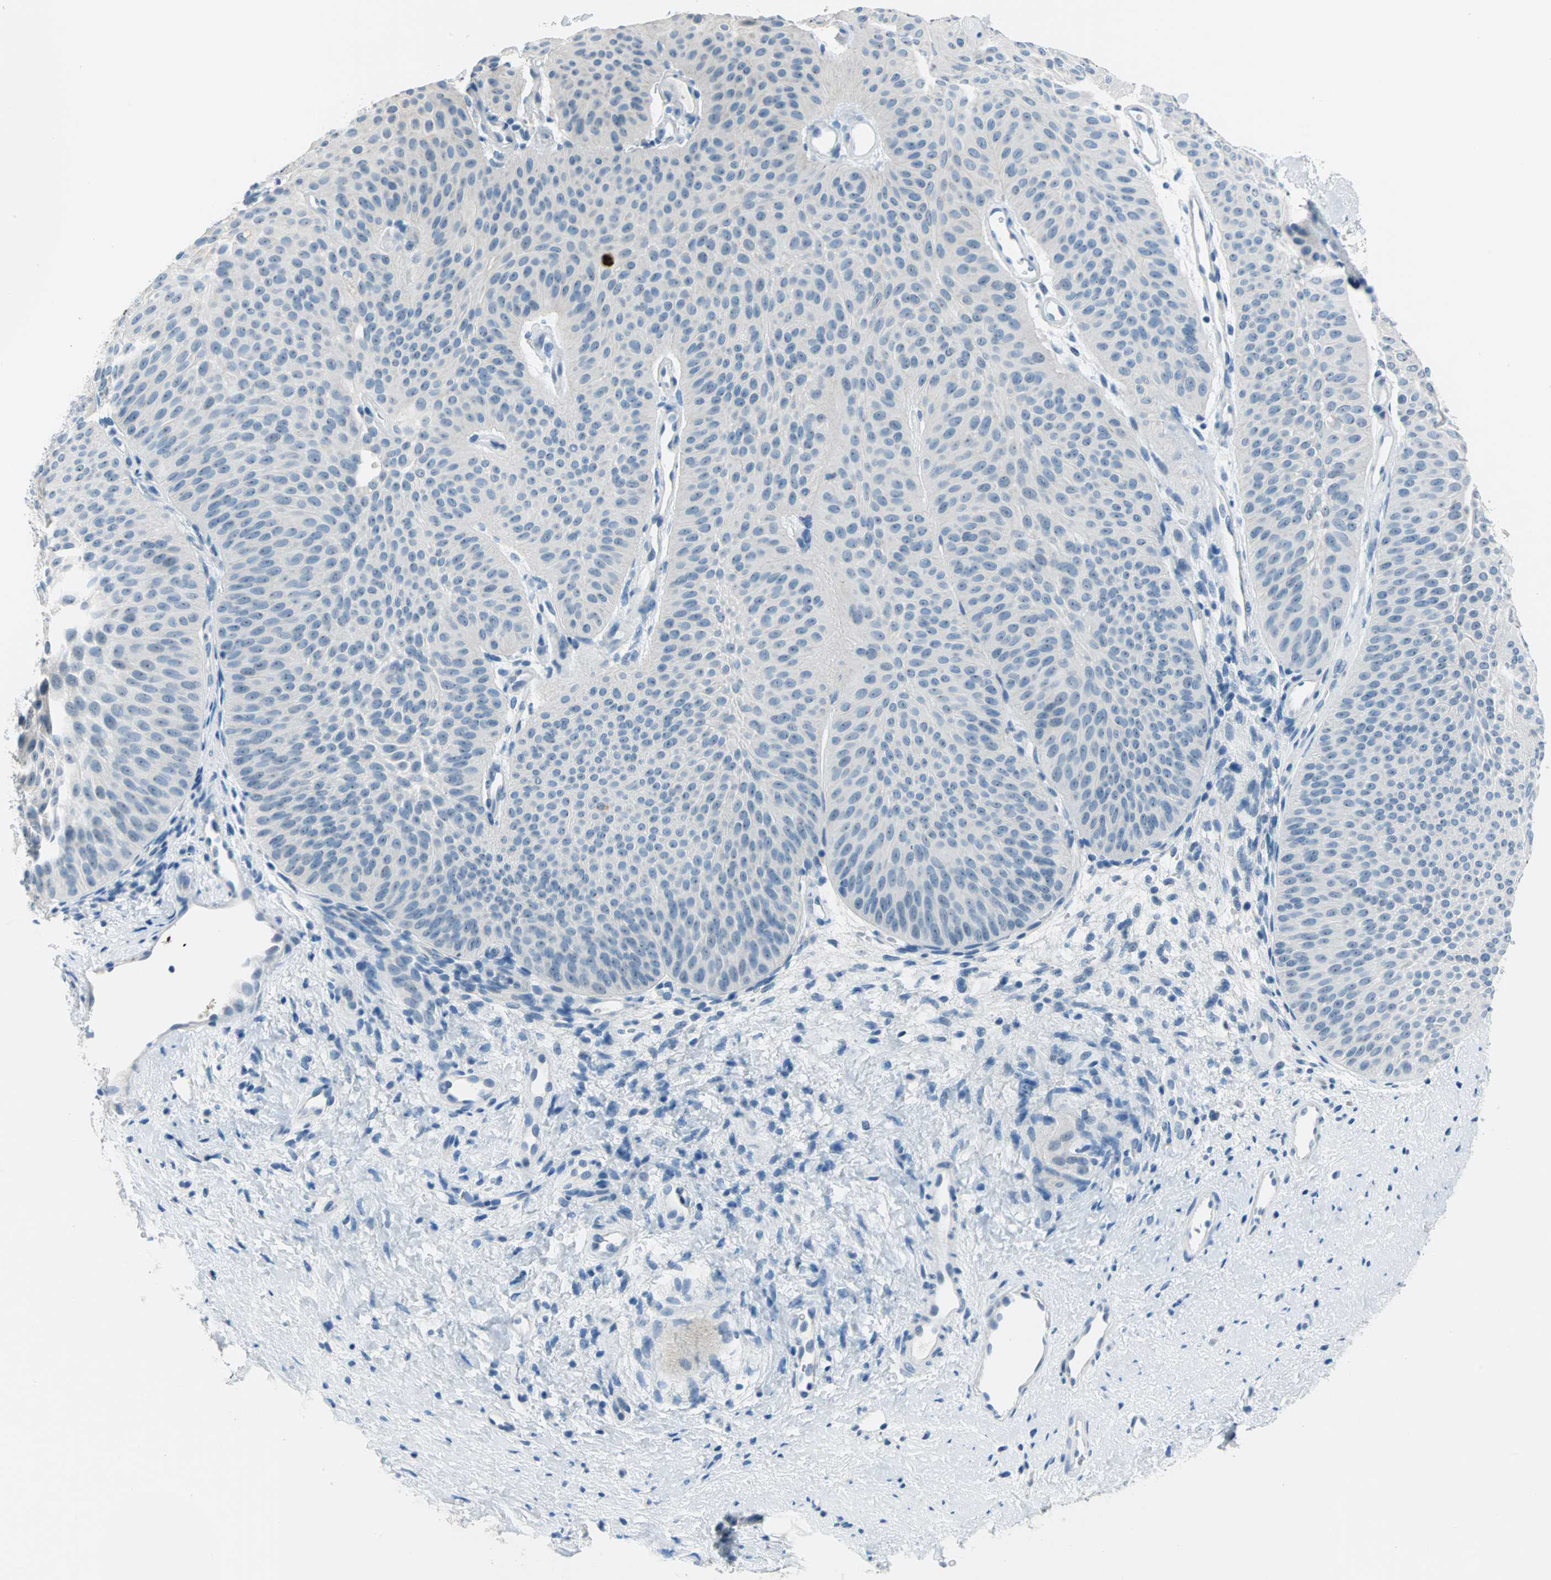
{"staining": {"intensity": "negative", "quantity": "none", "location": "none"}, "tissue": "urothelial cancer", "cell_type": "Tumor cells", "image_type": "cancer", "snomed": [{"axis": "morphology", "description": "Urothelial carcinoma, Low grade"}, {"axis": "topography", "description": "Urinary bladder"}], "caption": "Urothelial cancer stained for a protein using IHC demonstrates no staining tumor cells.", "gene": "MUC4", "patient": {"sex": "female", "age": 60}}